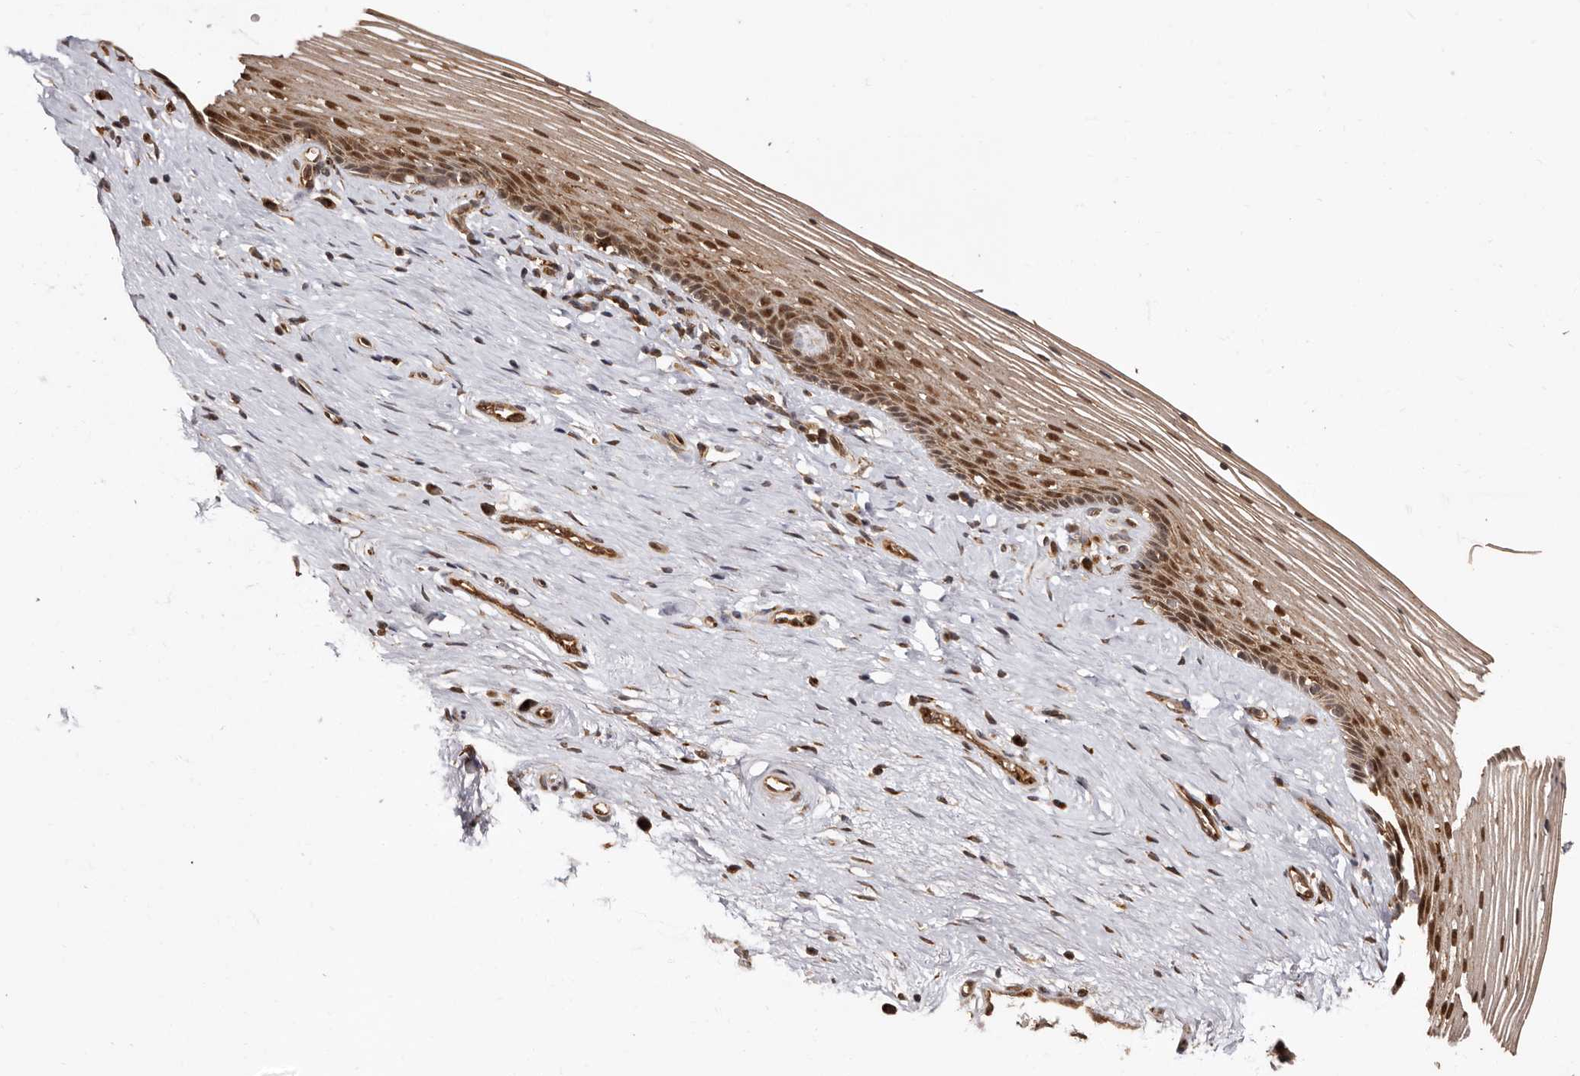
{"staining": {"intensity": "strong", "quantity": ">75%", "location": "cytoplasmic/membranous,nuclear"}, "tissue": "vagina", "cell_type": "Squamous epithelial cells", "image_type": "normal", "snomed": [{"axis": "morphology", "description": "Normal tissue, NOS"}, {"axis": "topography", "description": "Vagina"}], "caption": "Immunohistochemical staining of benign human vagina exhibits high levels of strong cytoplasmic/membranous,nuclear positivity in about >75% of squamous epithelial cells.", "gene": "GPR27", "patient": {"sex": "female", "age": 46}}